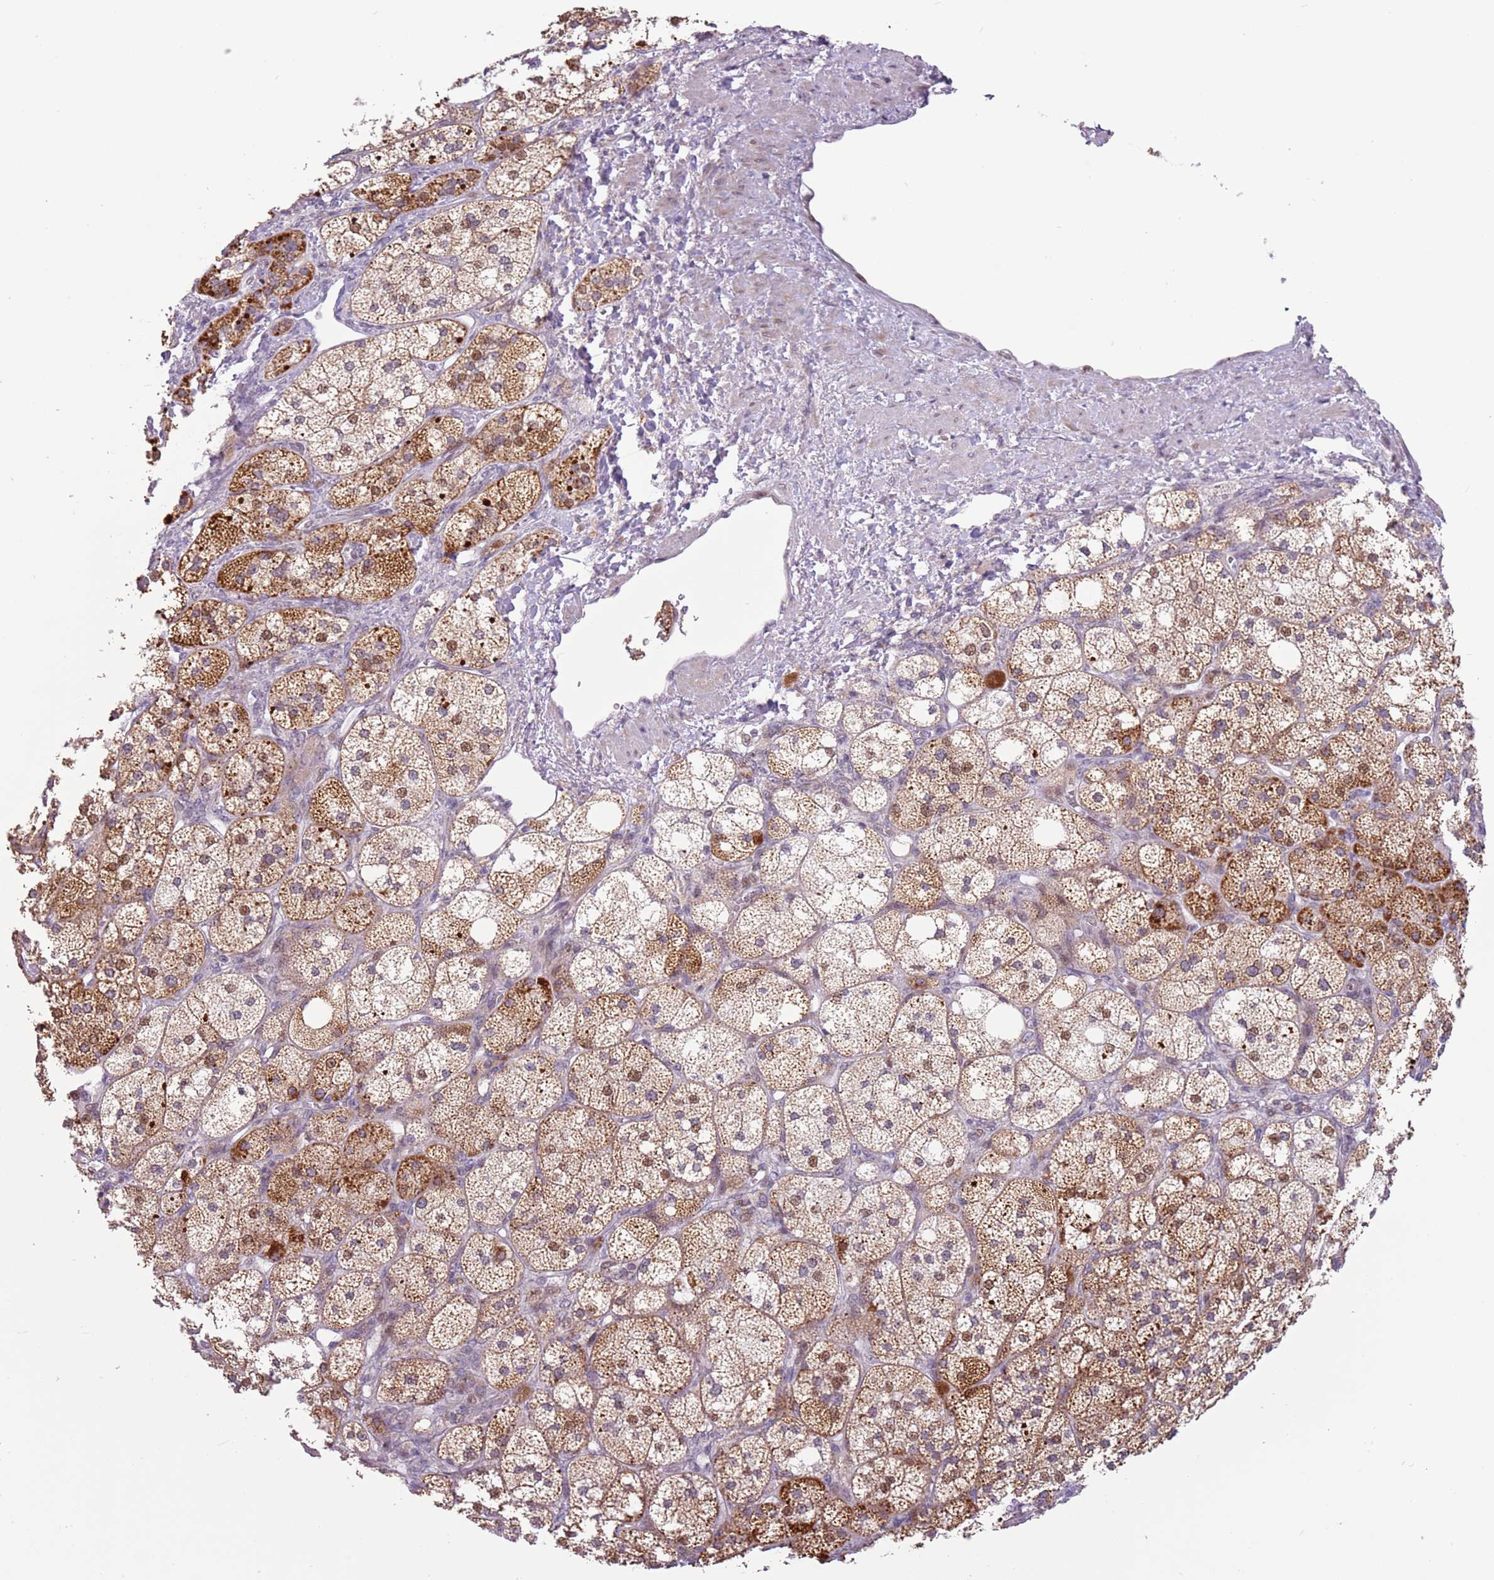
{"staining": {"intensity": "moderate", "quantity": "25%-75%", "location": "cytoplasmic/membranous,nuclear"}, "tissue": "adrenal gland", "cell_type": "Glandular cells", "image_type": "normal", "snomed": [{"axis": "morphology", "description": "Normal tissue, NOS"}, {"axis": "topography", "description": "Adrenal gland"}], "caption": "A histopathology image showing moderate cytoplasmic/membranous,nuclear positivity in about 25%-75% of glandular cells in benign adrenal gland, as visualized by brown immunohistochemical staining.", "gene": "MLLT11", "patient": {"sex": "male", "age": 61}}